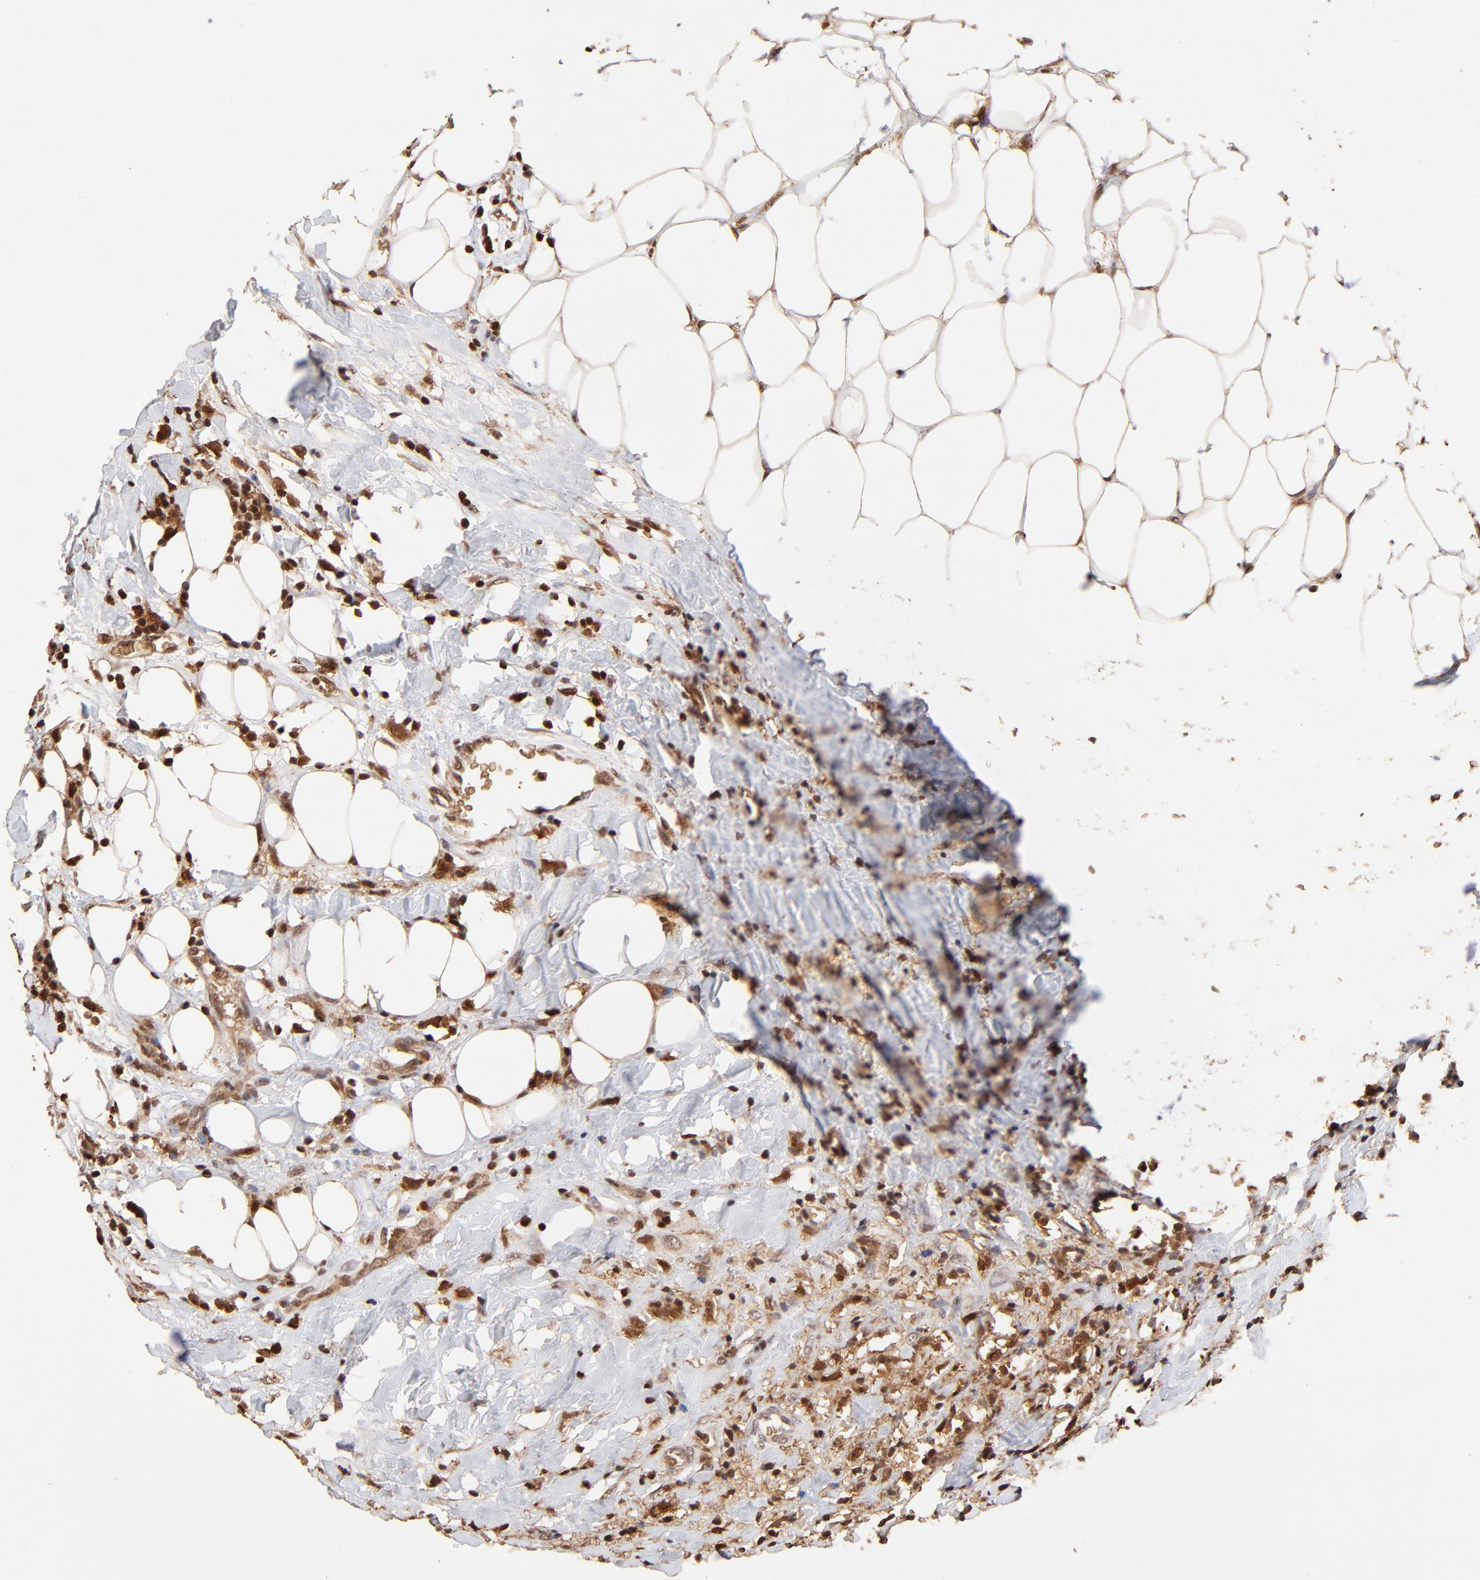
{"staining": {"intensity": "moderate", "quantity": ">75%", "location": "cytoplasmic/membranous"}, "tissue": "breast cancer", "cell_type": "Tumor cells", "image_type": "cancer", "snomed": [{"axis": "morphology", "description": "Duct carcinoma"}, {"axis": "topography", "description": "Breast"}], "caption": "Protein staining by immunohistochemistry displays moderate cytoplasmic/membranous positivity in approximately >75% of tumor cells in breast intraductal carcinoma.", "gene": "CASP1", "patient": {"sex": "female", "age": 54}}